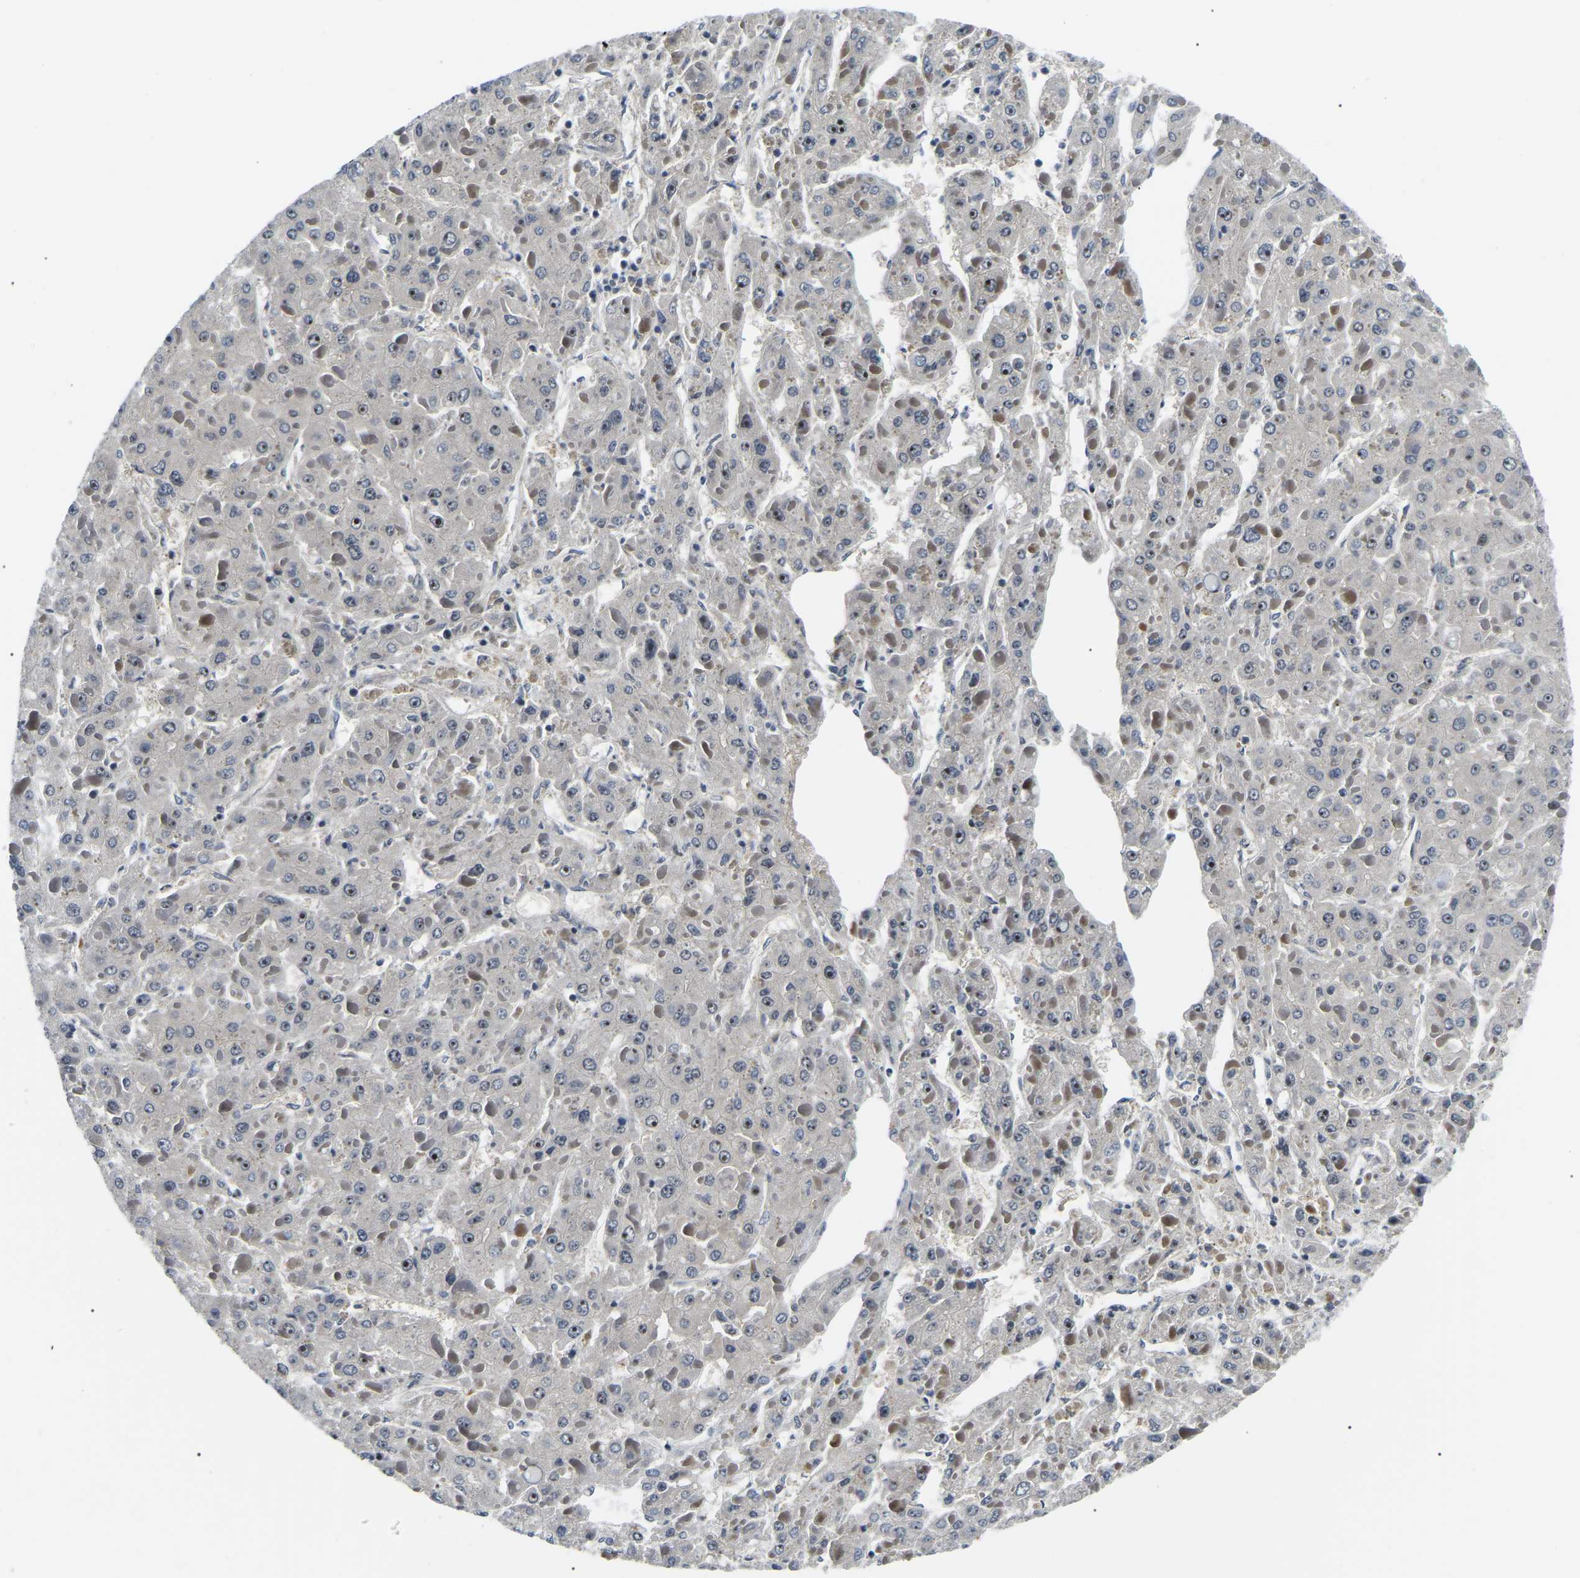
{"staining": {"intensity": "moderate", "quantity": ">75%", "location": "nuclear"}, "tissue": "liver cancer", "cell_type": "Tumor cells", "image_type": "cancer", "snomed": [{"axis": "morphology", "description": "Carcinoma, Hepatocellular, NOS"}, {"axis": "topography", "description": "Liver"}], "caption": "Immunohistochemical staining of liver hepatocellular carcinoma reveals moderate nuclear protein positivity in about >75% of tumor cells. Using DAB (brown) and hematoxylin (blue) stains, captured at high magnification using brightfield microscopy.", "gene": "RRP1B", "patient": {"sex": "female", "age": 73}}